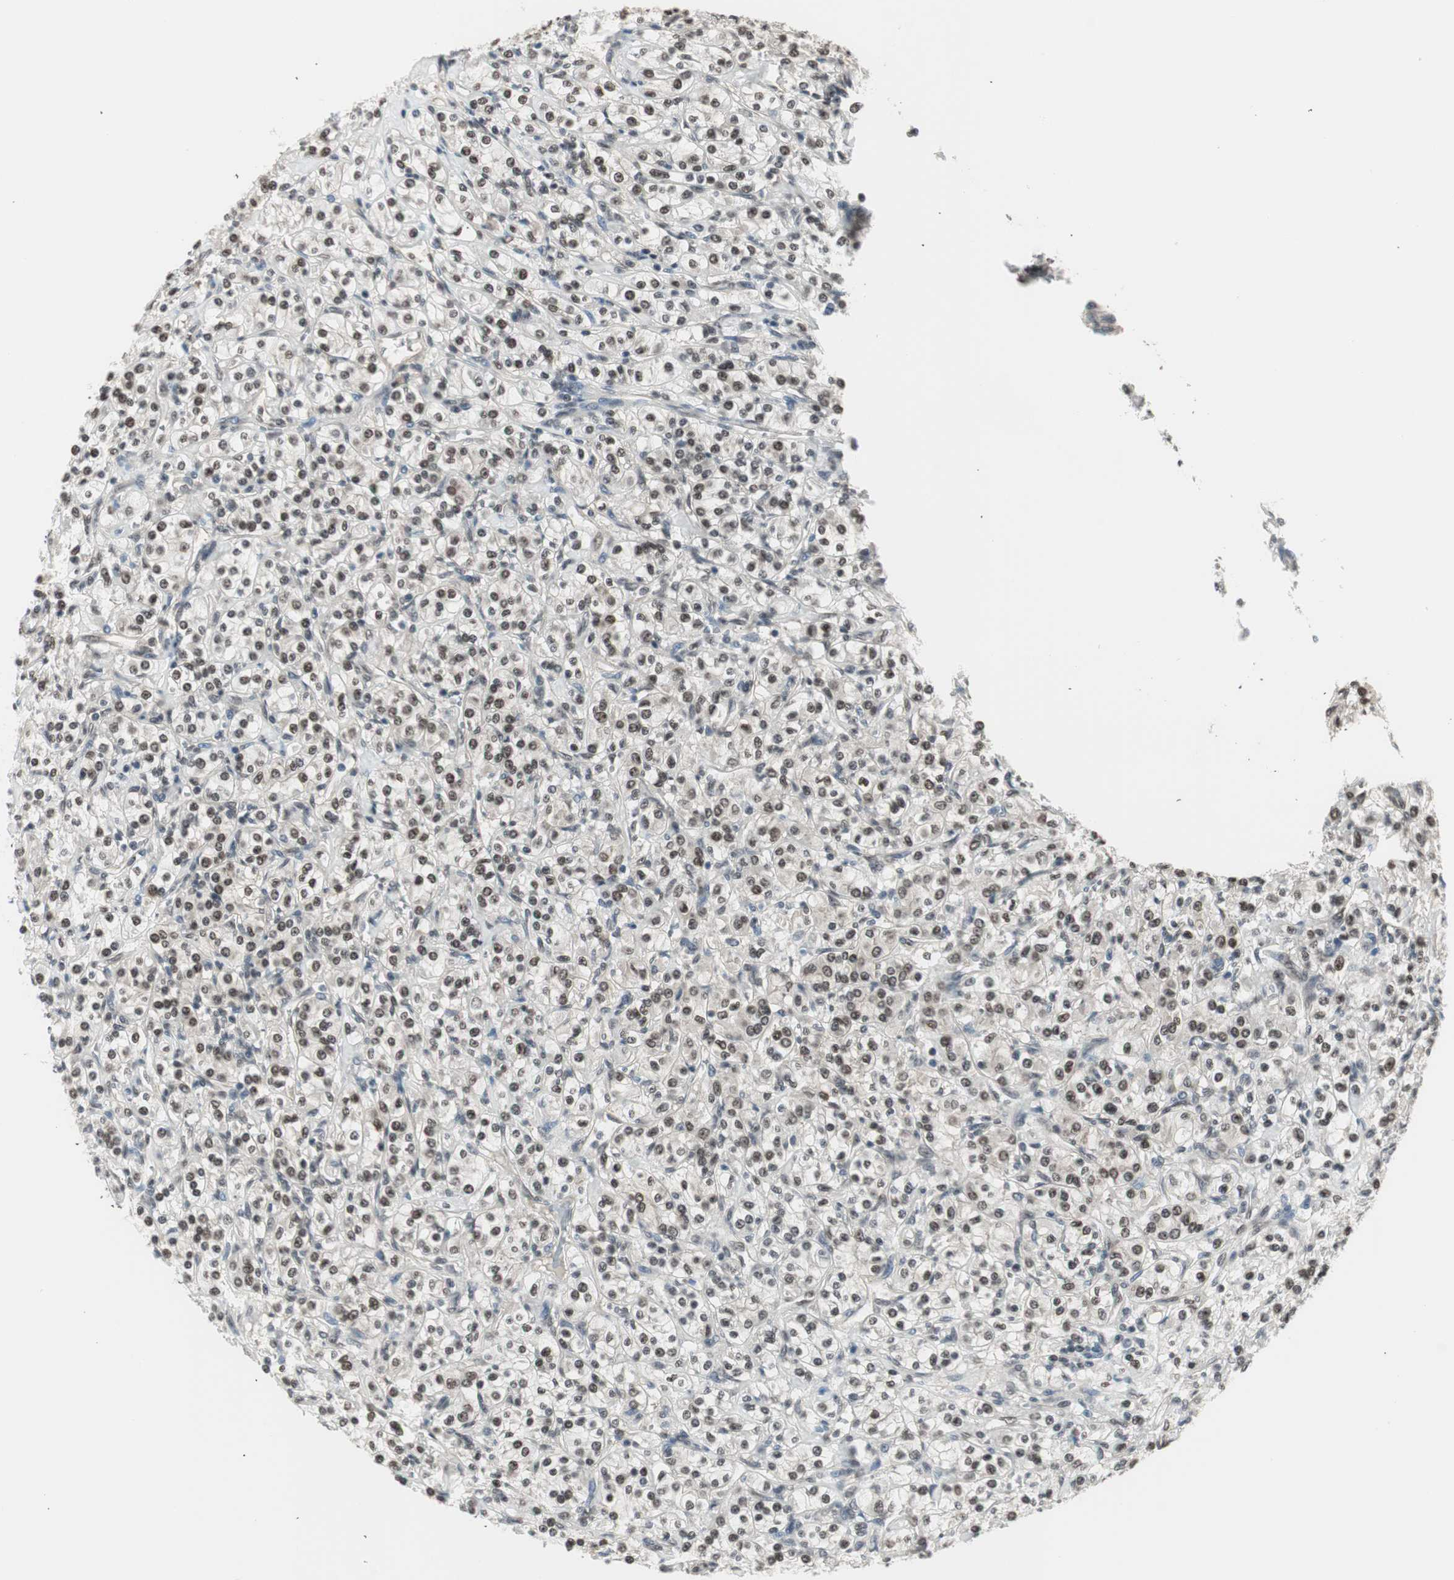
{"staining": {"intensity": "moderate", "quantity": ">75%", "location": "nuclear"}, "tissue": "renal cancer", "cell_type": "Tumor cells", "image_type": "cancer", "snomed": [{"axis": "morphology", "description": "Adenocarcinoma, NOS"}, {"axis": "topography", "description": "Kidney"}], "caption": "This is a micrograph of immunohistochemistry staining of renal cancer, which shows moderate positivity in the nuclear of tumor cells.", "gene": "LONP2", "patient": {"sex": "male", "age": 77}}